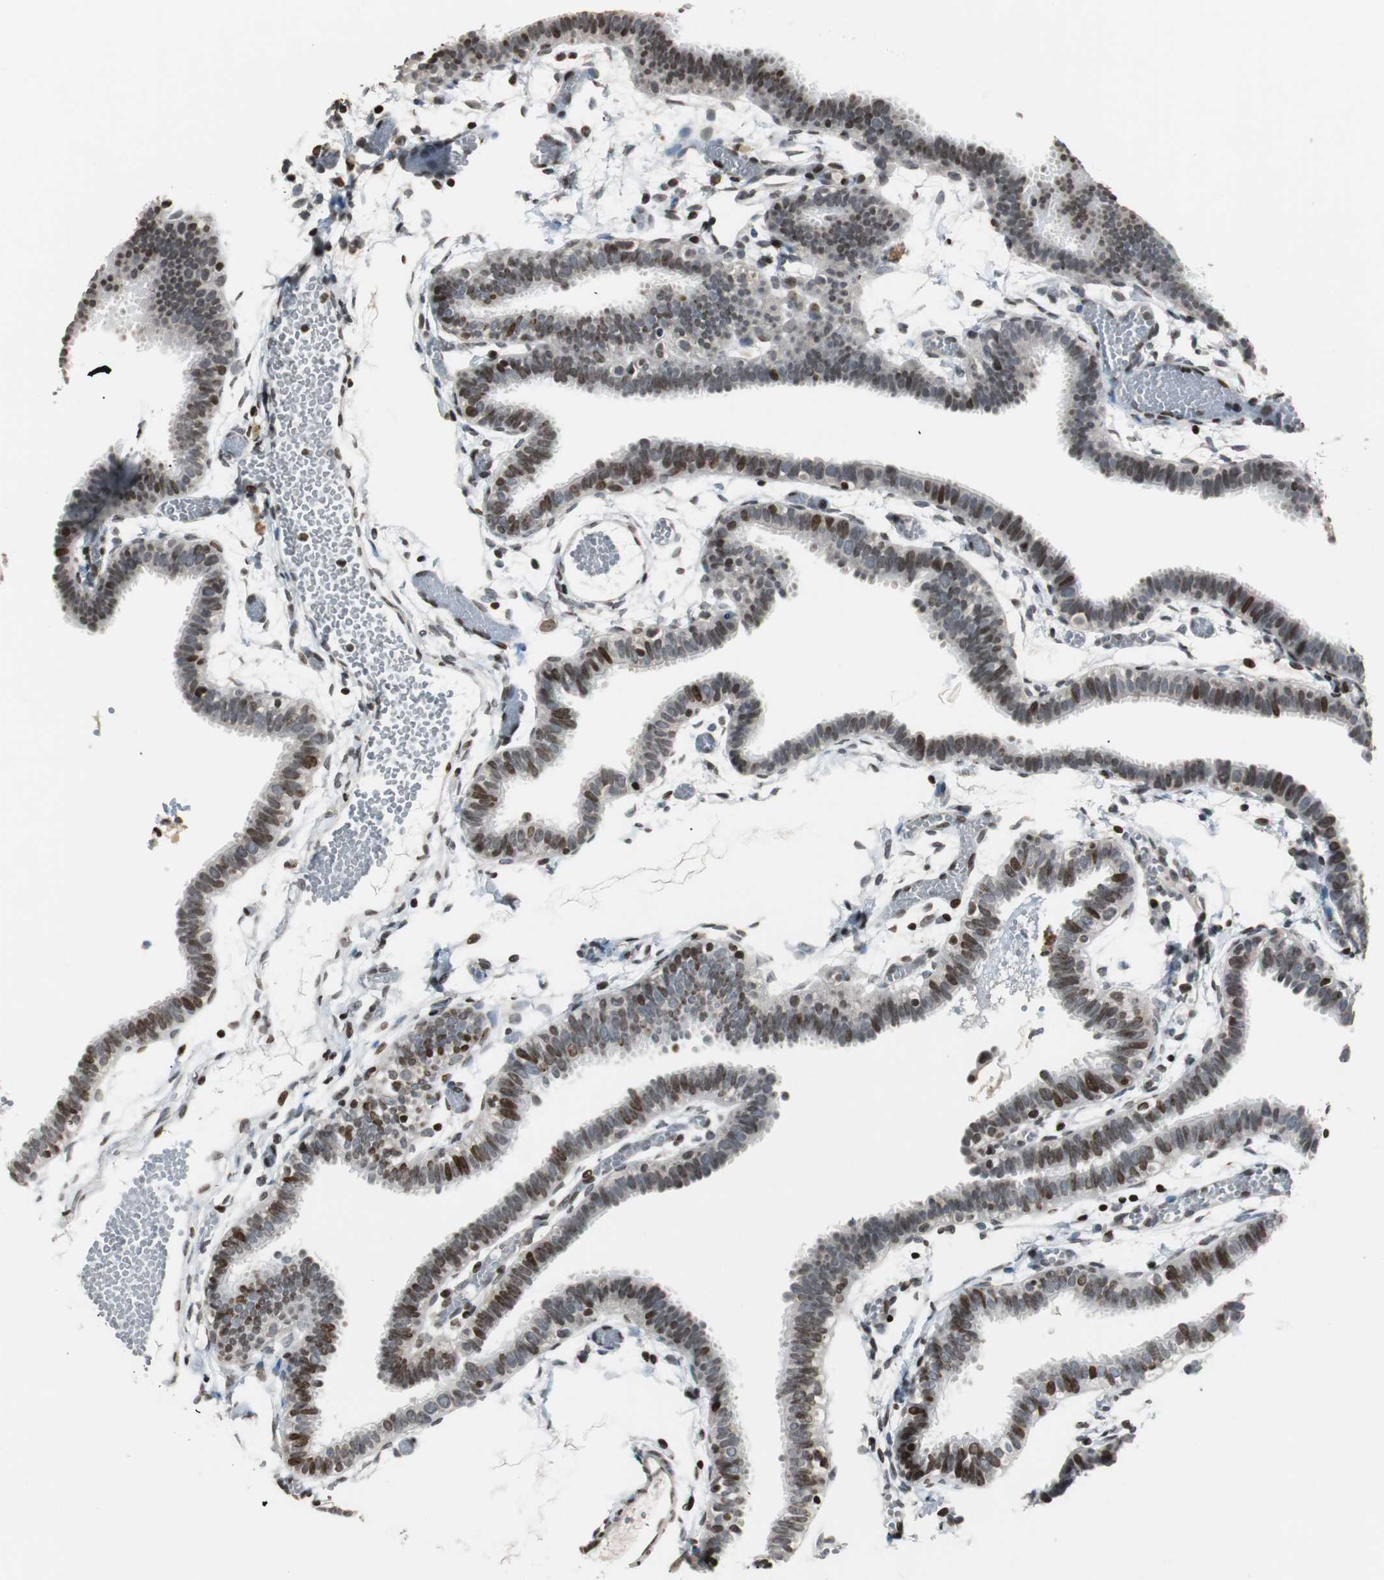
{"staining": {"intensity": "strong", "quantity": ">75%", "location": "nuclear"}, "tissue": "fallopian tube", "cell_type": "Glandular cells", "image_type": "normal", "snomed": [{"axis": "morphology", "description": "Normal tissue, NOS"}, {"axis": "topography", "description": "Fallopian tube"}], "caption": "IHC staining of unremarkable fallopian tube, which reveals high levels of strong nuclear staining in approximately >75% of glandular cells indicating strong nuclear protein expression. The staining was performed using DAB (brown) for protein detection and nuclei were counterstained in hematoxylin (blue).", "gene": "PAXIP1", "patient": {"sex": "female", "age": 29}}